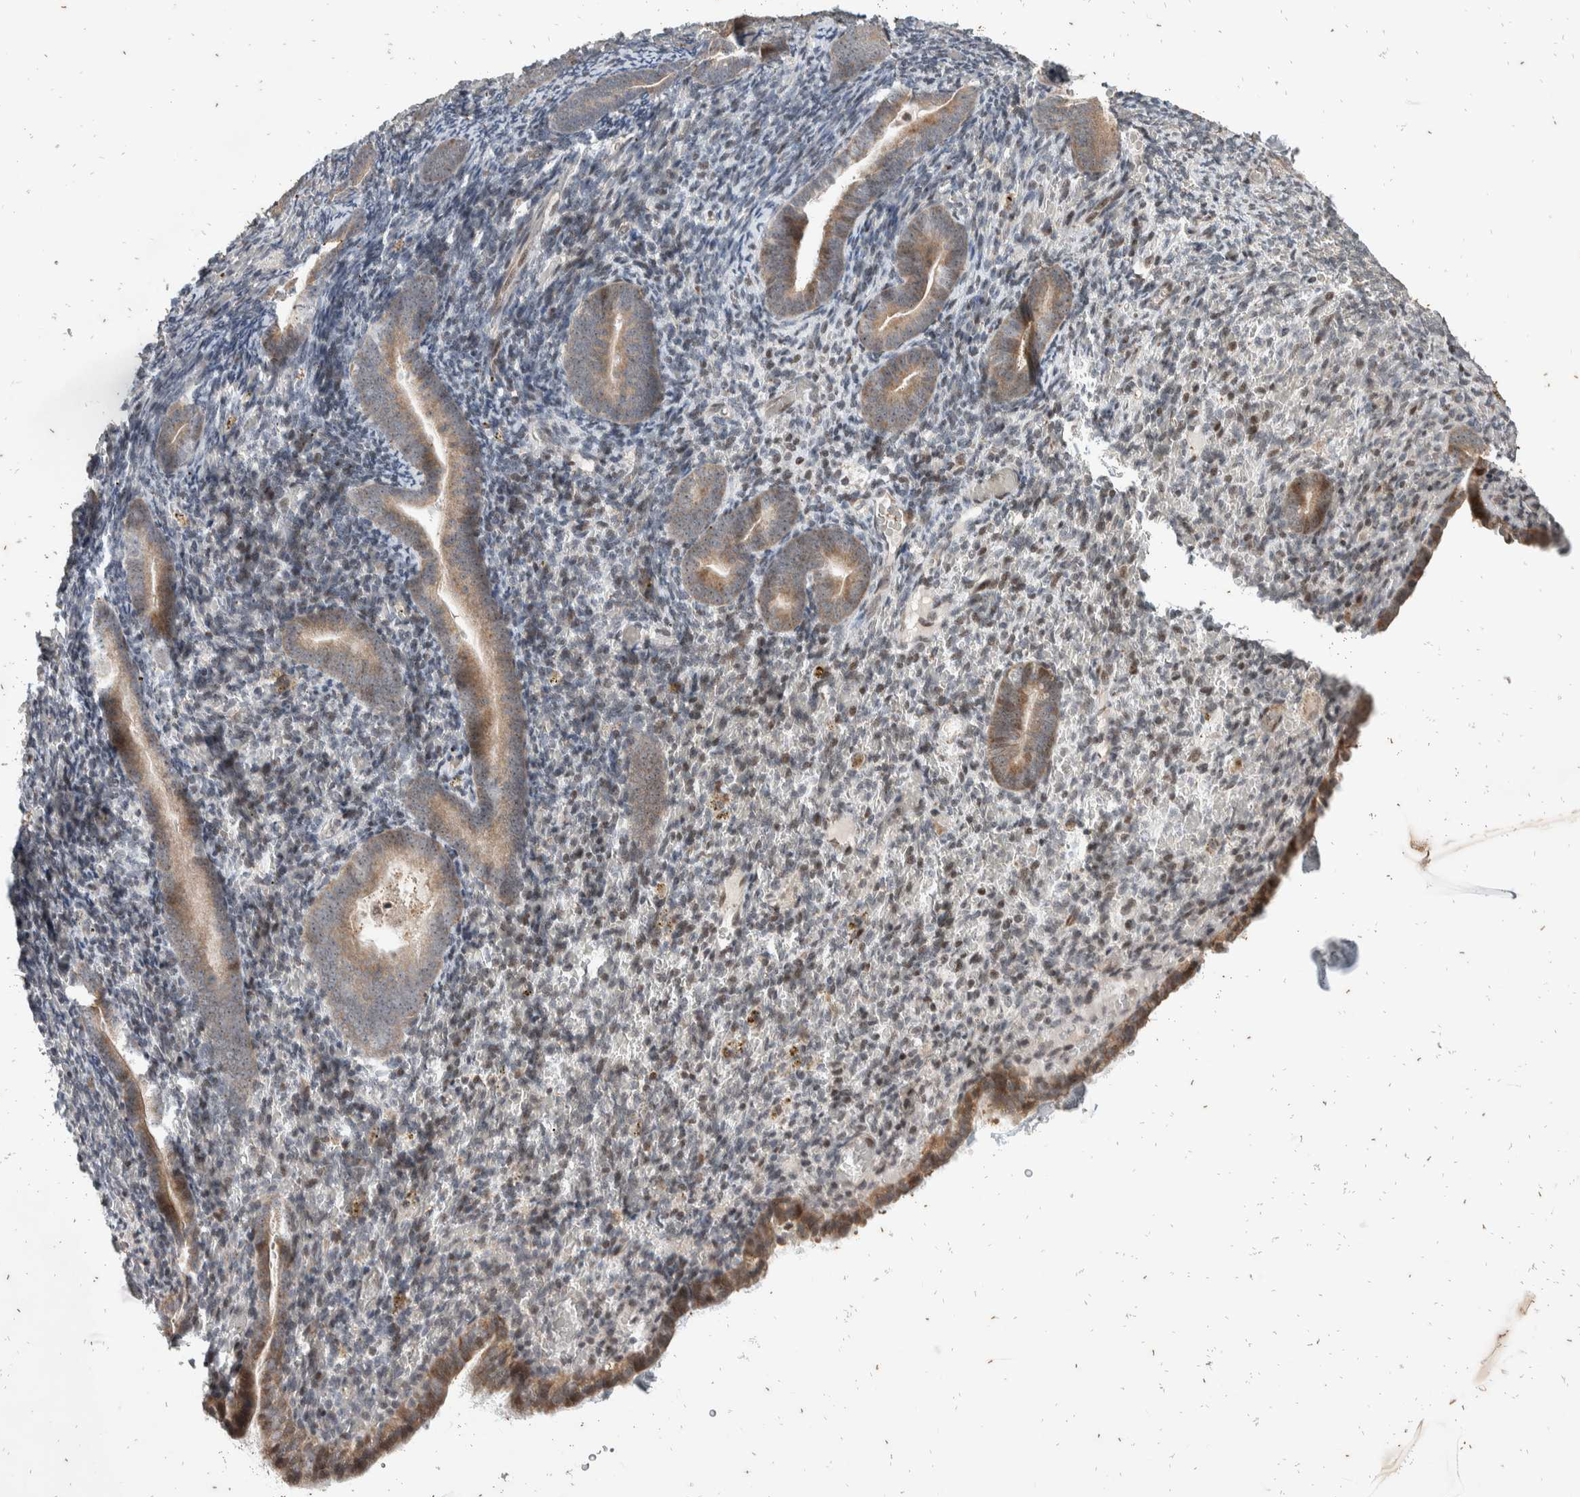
{"staining": {"intensity": "weak", "quantity": "25%-75%", "location": "nuclear"}, "tissue": "endometrium", "cell_type": "Cells in endometrial stroma", "image_type": "normal", "snomed": [{"axis": "morphology", "description": "Normal tissue, NOS"}, {"axis": "topography", "description": "Endometrium"}], "caption": "Immunohistochemistry (IHC) photomicrograph of unremarkable endometrium stained for a protein (brown), which demonstrates low levels of weak nuclear staining in about 25%-75% of cells in endometrial stroma.", "gene": "ATXN7L1", "patient": {"sex": "female", "age": 51}}